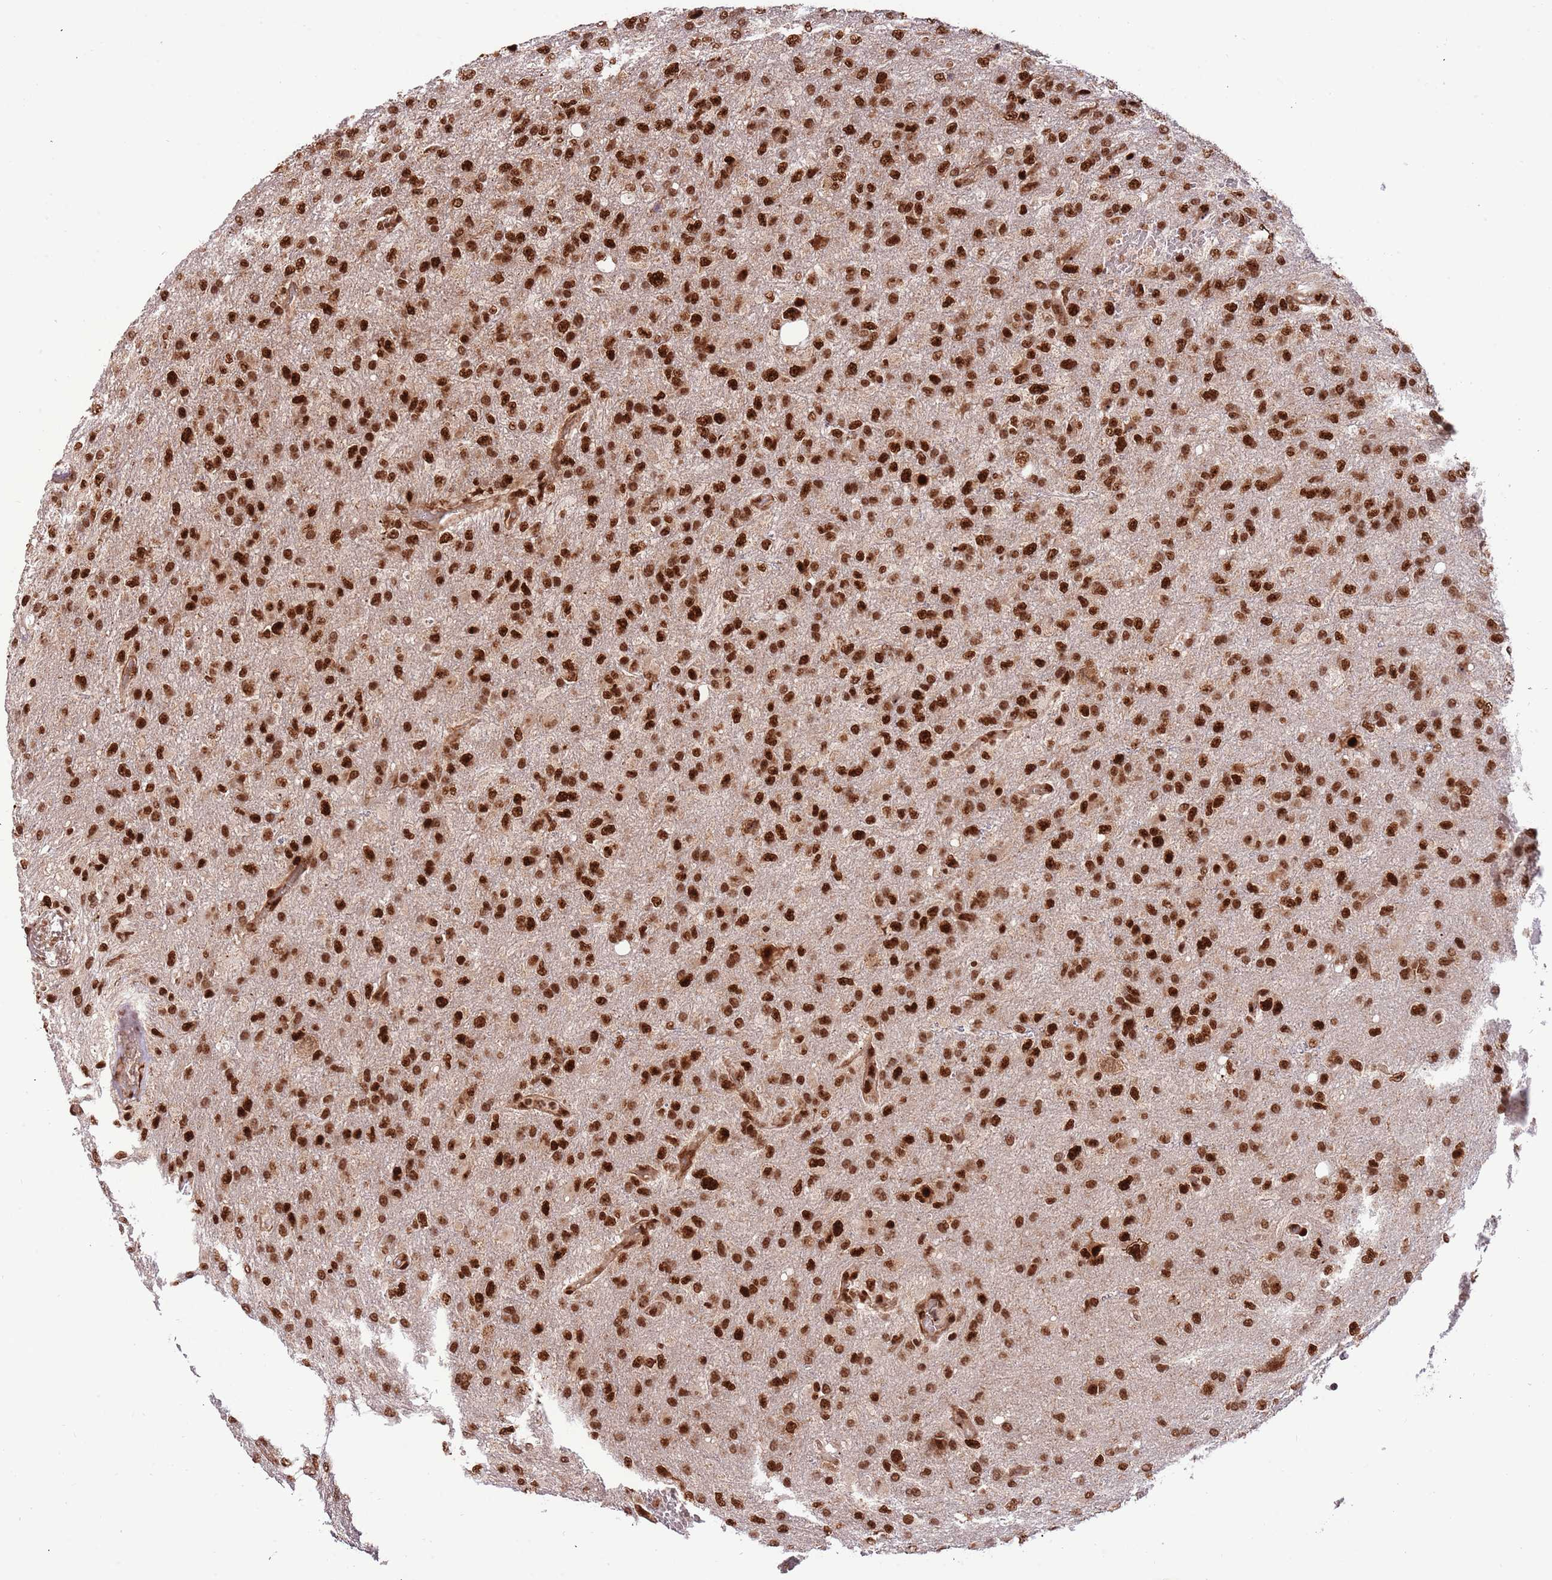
{"staining": {"intensity": "strong", "quantity": ">75%", "location": "nuclear"}, "tissue": "glioma", "cell_type": "Tumor cells", "image_type": "cancer", "snomed": [{"axis": "morphology", "description": "Glioma, malignant, High grade"}, {"axis": "topography", "description": "Brain"}], "caption": "A brown stain labels strong nuclear positivity of a protein in glioma tumor cells.", "gene": "RIF1", "patient": {"sex": "female", "age": 74}}